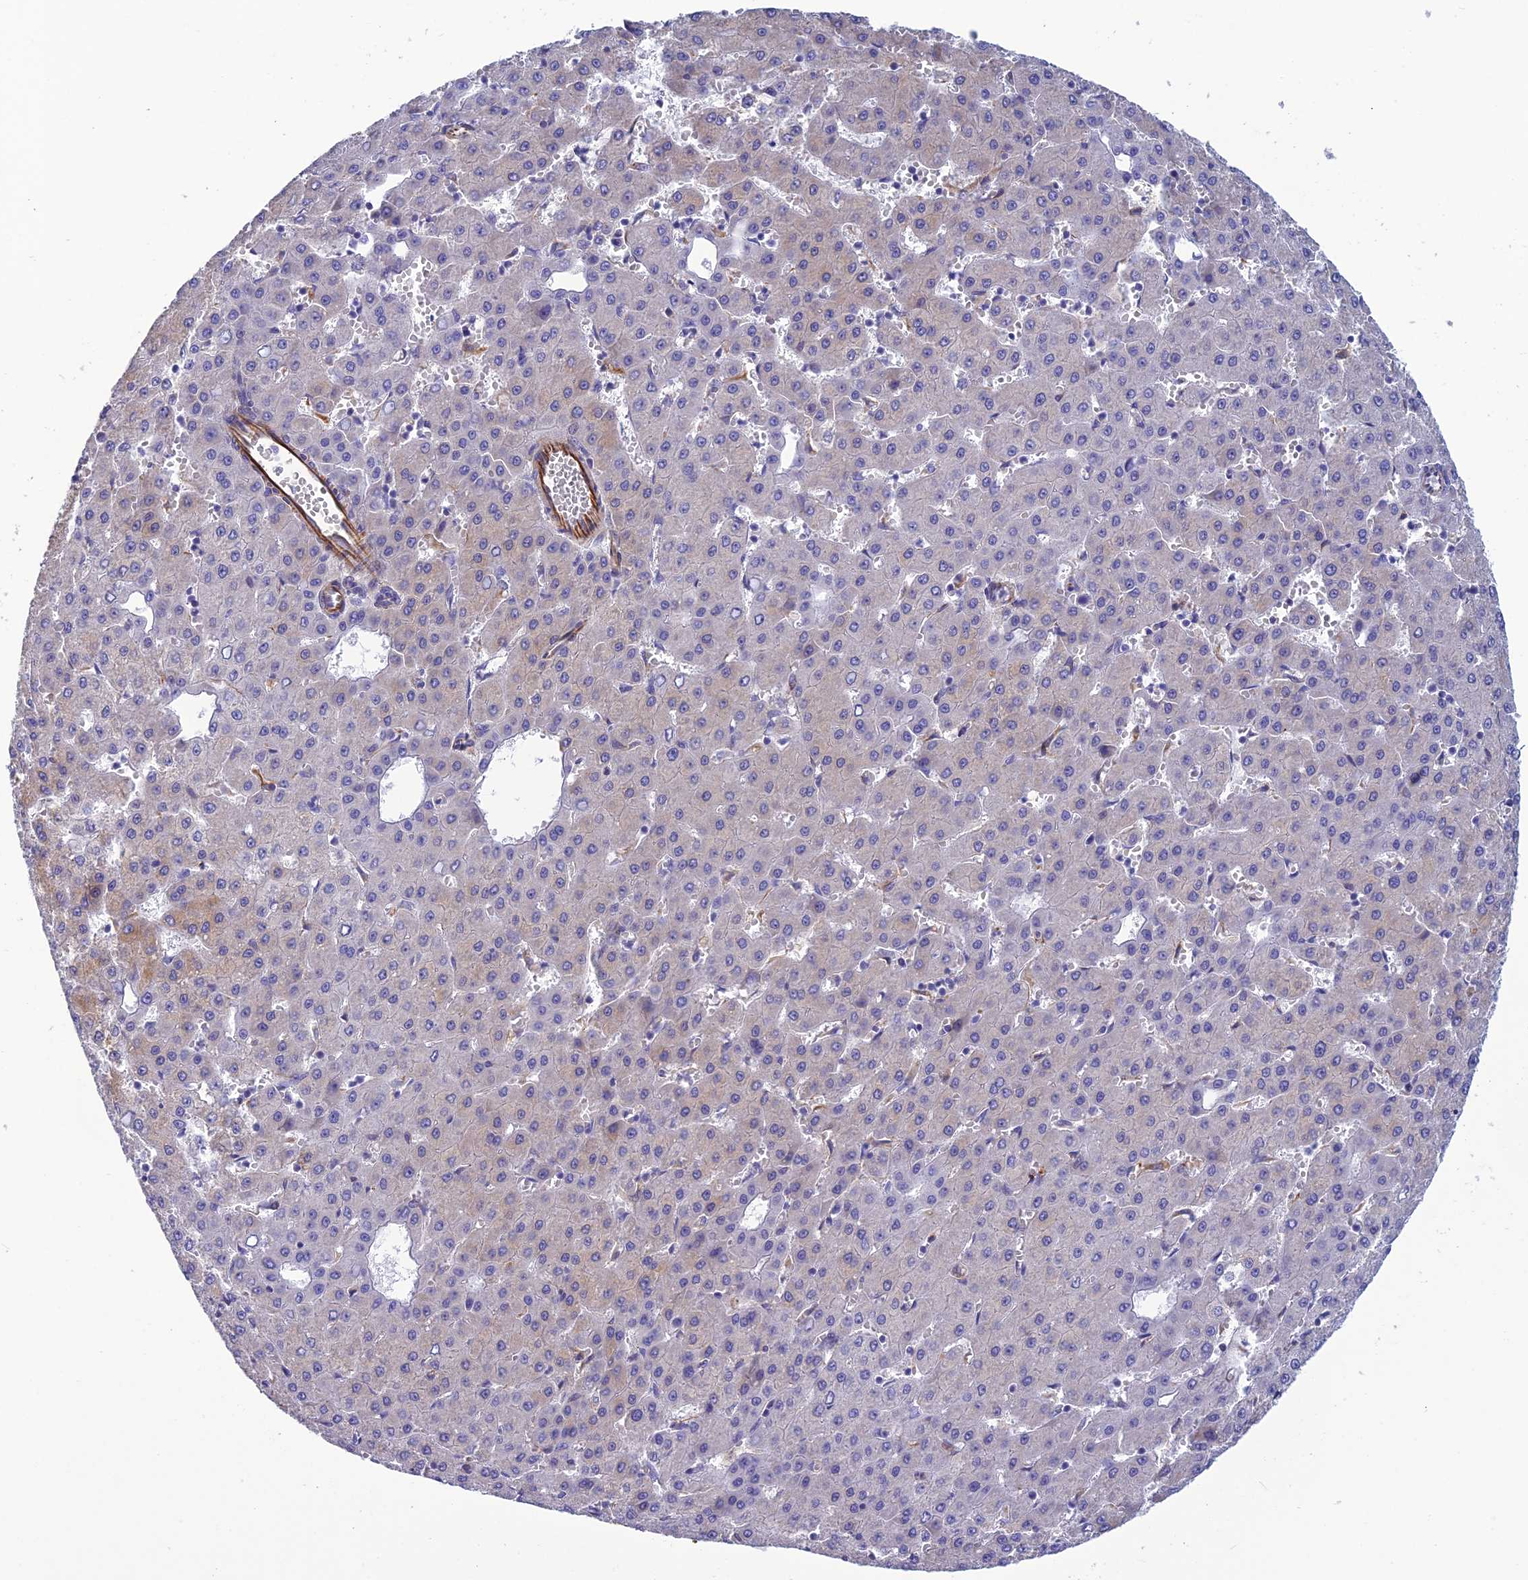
{"staining": {"intensity": "negative", "quantity": "none", "location": "none"}, "tissue": "liver cancer", "cell_type": "Tumor cells", "image_type": "cancer", "snomed": [{"axis": "morphology", "description": "Carcinoma, Hepatocellular, NOS"}, {"axis": "topography", "description": "Liver"}], "caption": "Tumor cells show no significant protein staining in hepatocellular carcinoma (liver).", "gene": "FBXL20", "patient": {"sex": "male", "age": 47}}